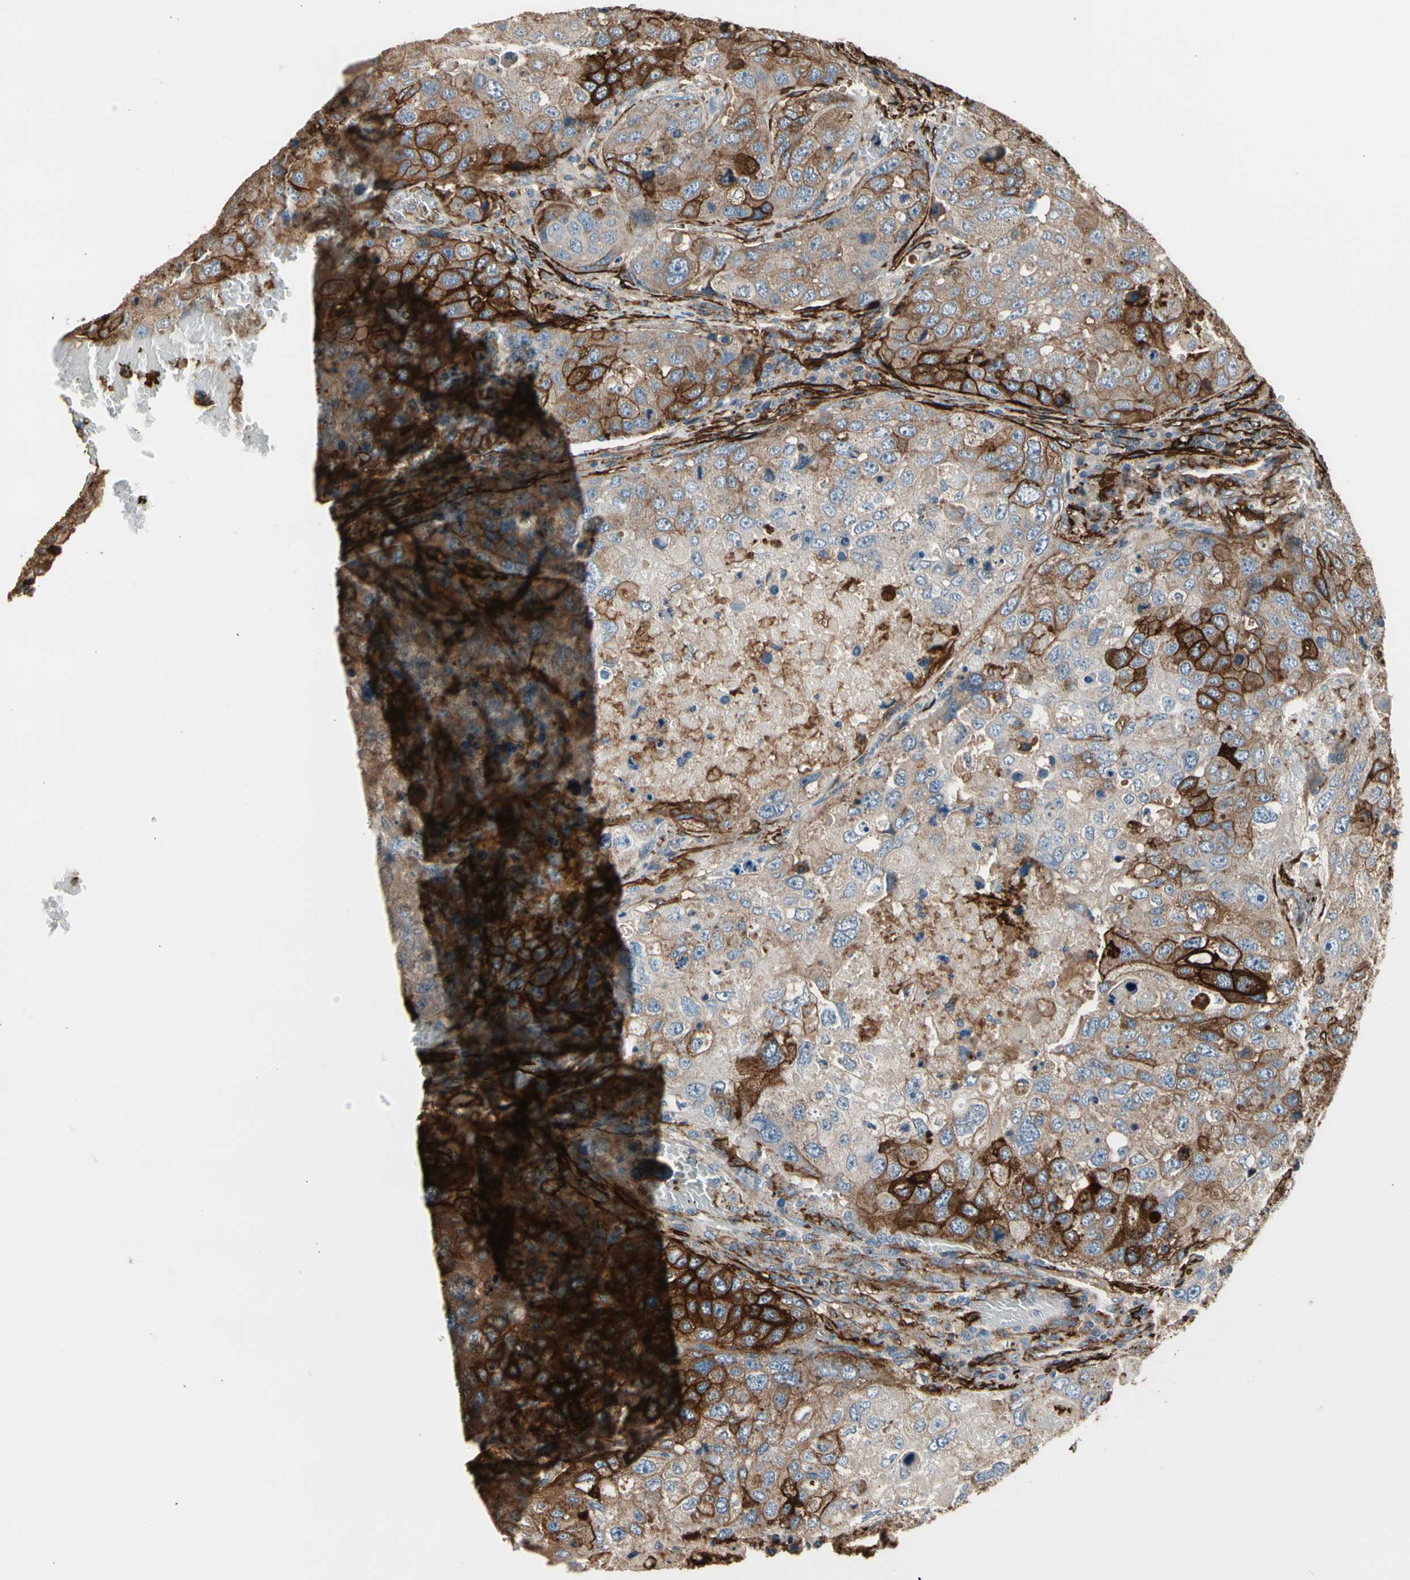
{"staining": {"intensity": "moderate", "quantity": ">75%", "location": "cytoplasmic/membranous"}, "tissue": "urothelial cancer", "cell_type": "Tumor cells", "image_type": "cancer", "snomed": [{"axis": "morphology", "description": "Urothelial carcinoma, High grade"}, {"axis": "topography", "description": "Lymph node"}, {"axis": "topography", "description": "Urinary bladder"}], "caption": "IHC (DAB (3,3'-diaminobenzidine)) staining of human urothelial cancer demonstrates moderate cytoplasmic/membranous protein positivity in about >75% of tumor cells.", "gene": "SUSD2", "patient": {"sex": "male", "age": 51}}